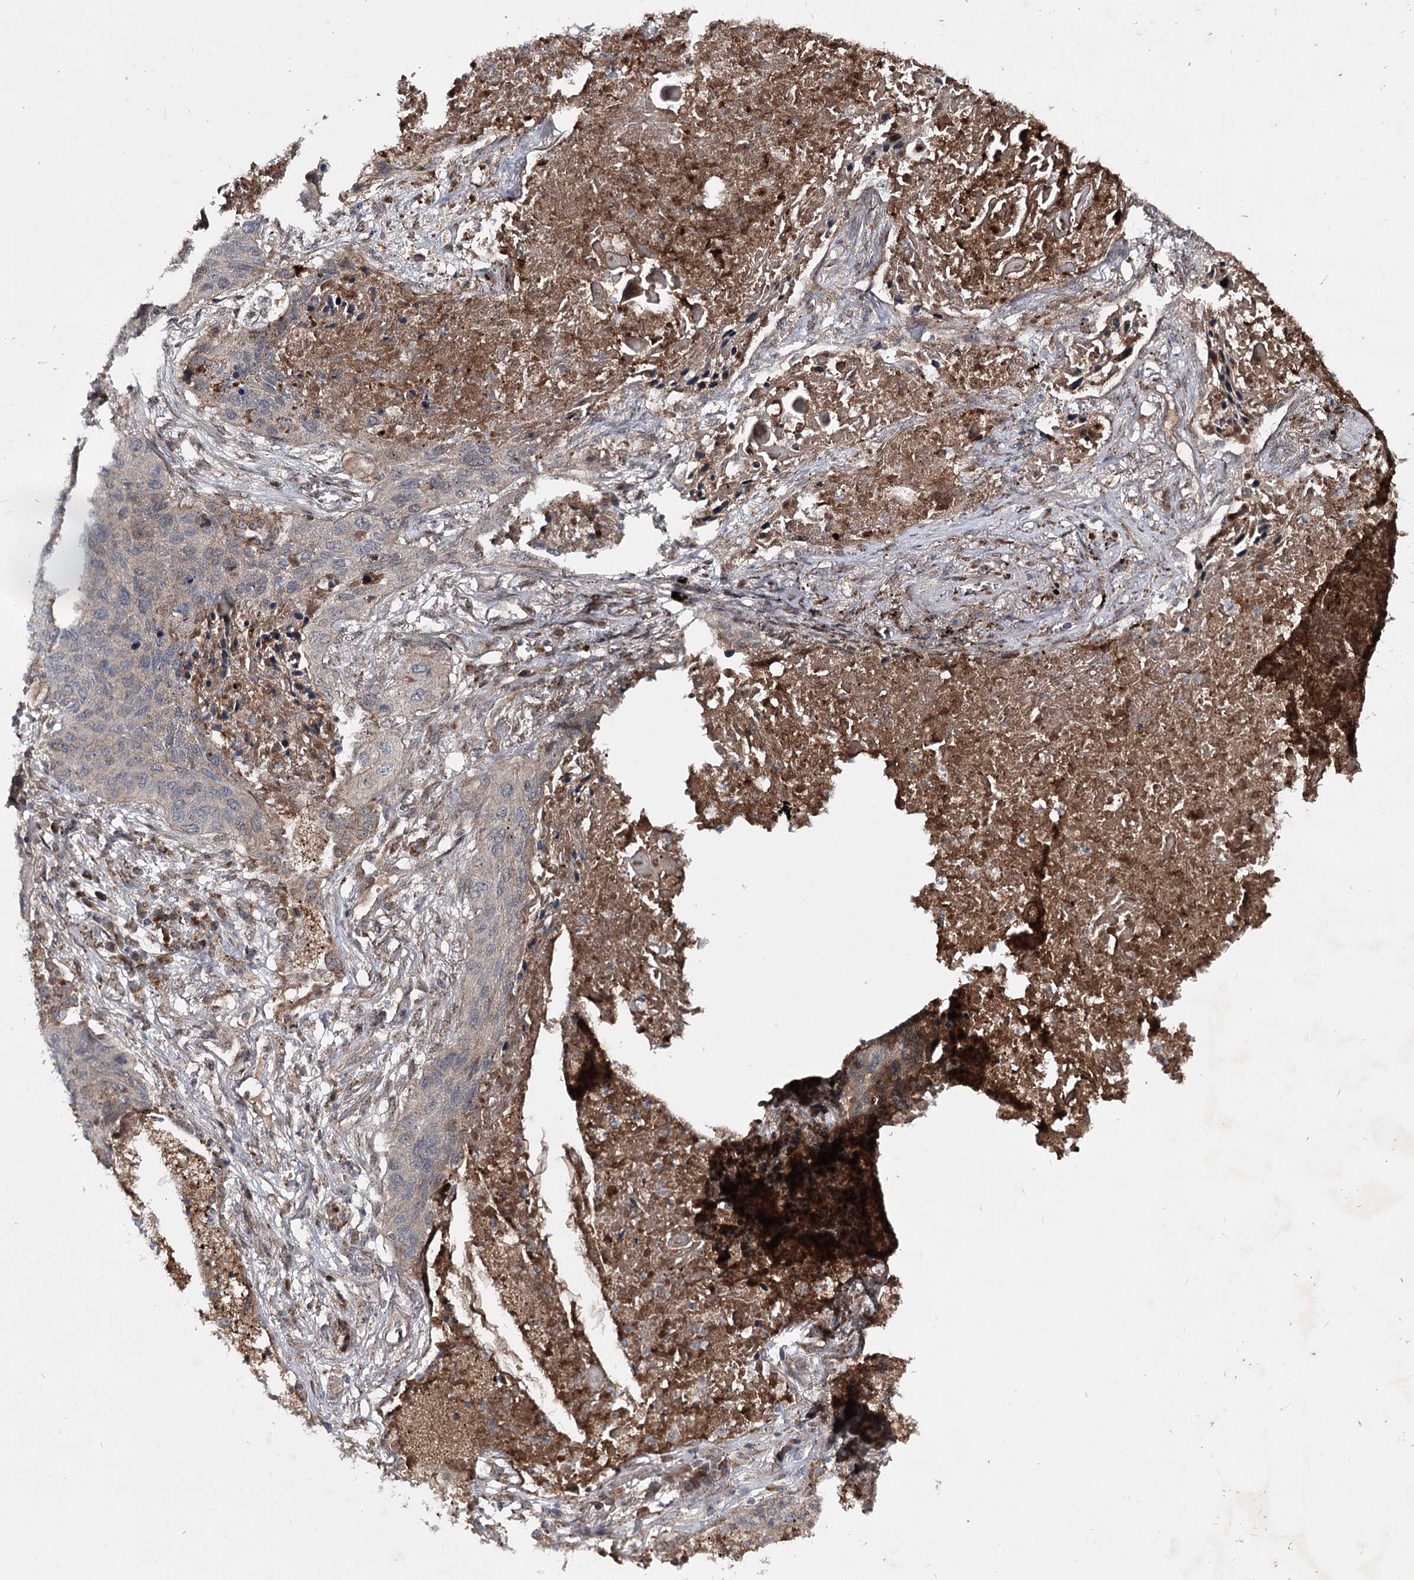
{"staining": {"intensity": "negative", "quantity": "none", "location": "none"}, "tissue": "lung cancer", "cell_type": "Tumor cells", "image_type": "cancer", "snomed": [{"axis": "morphology", "description": "Squamous cell carcinoma, NOS"}, {"axis": "topography", "description": "Lung"}], "caption": "IHC photomicrograph of neoplastic tissue: lung squamous cell carcinoma stained with DAB exhibits no significant protein positivity in tumor cells.", "gene": "MSANTD2", "patient": {"sex": "female", "age": 63}}